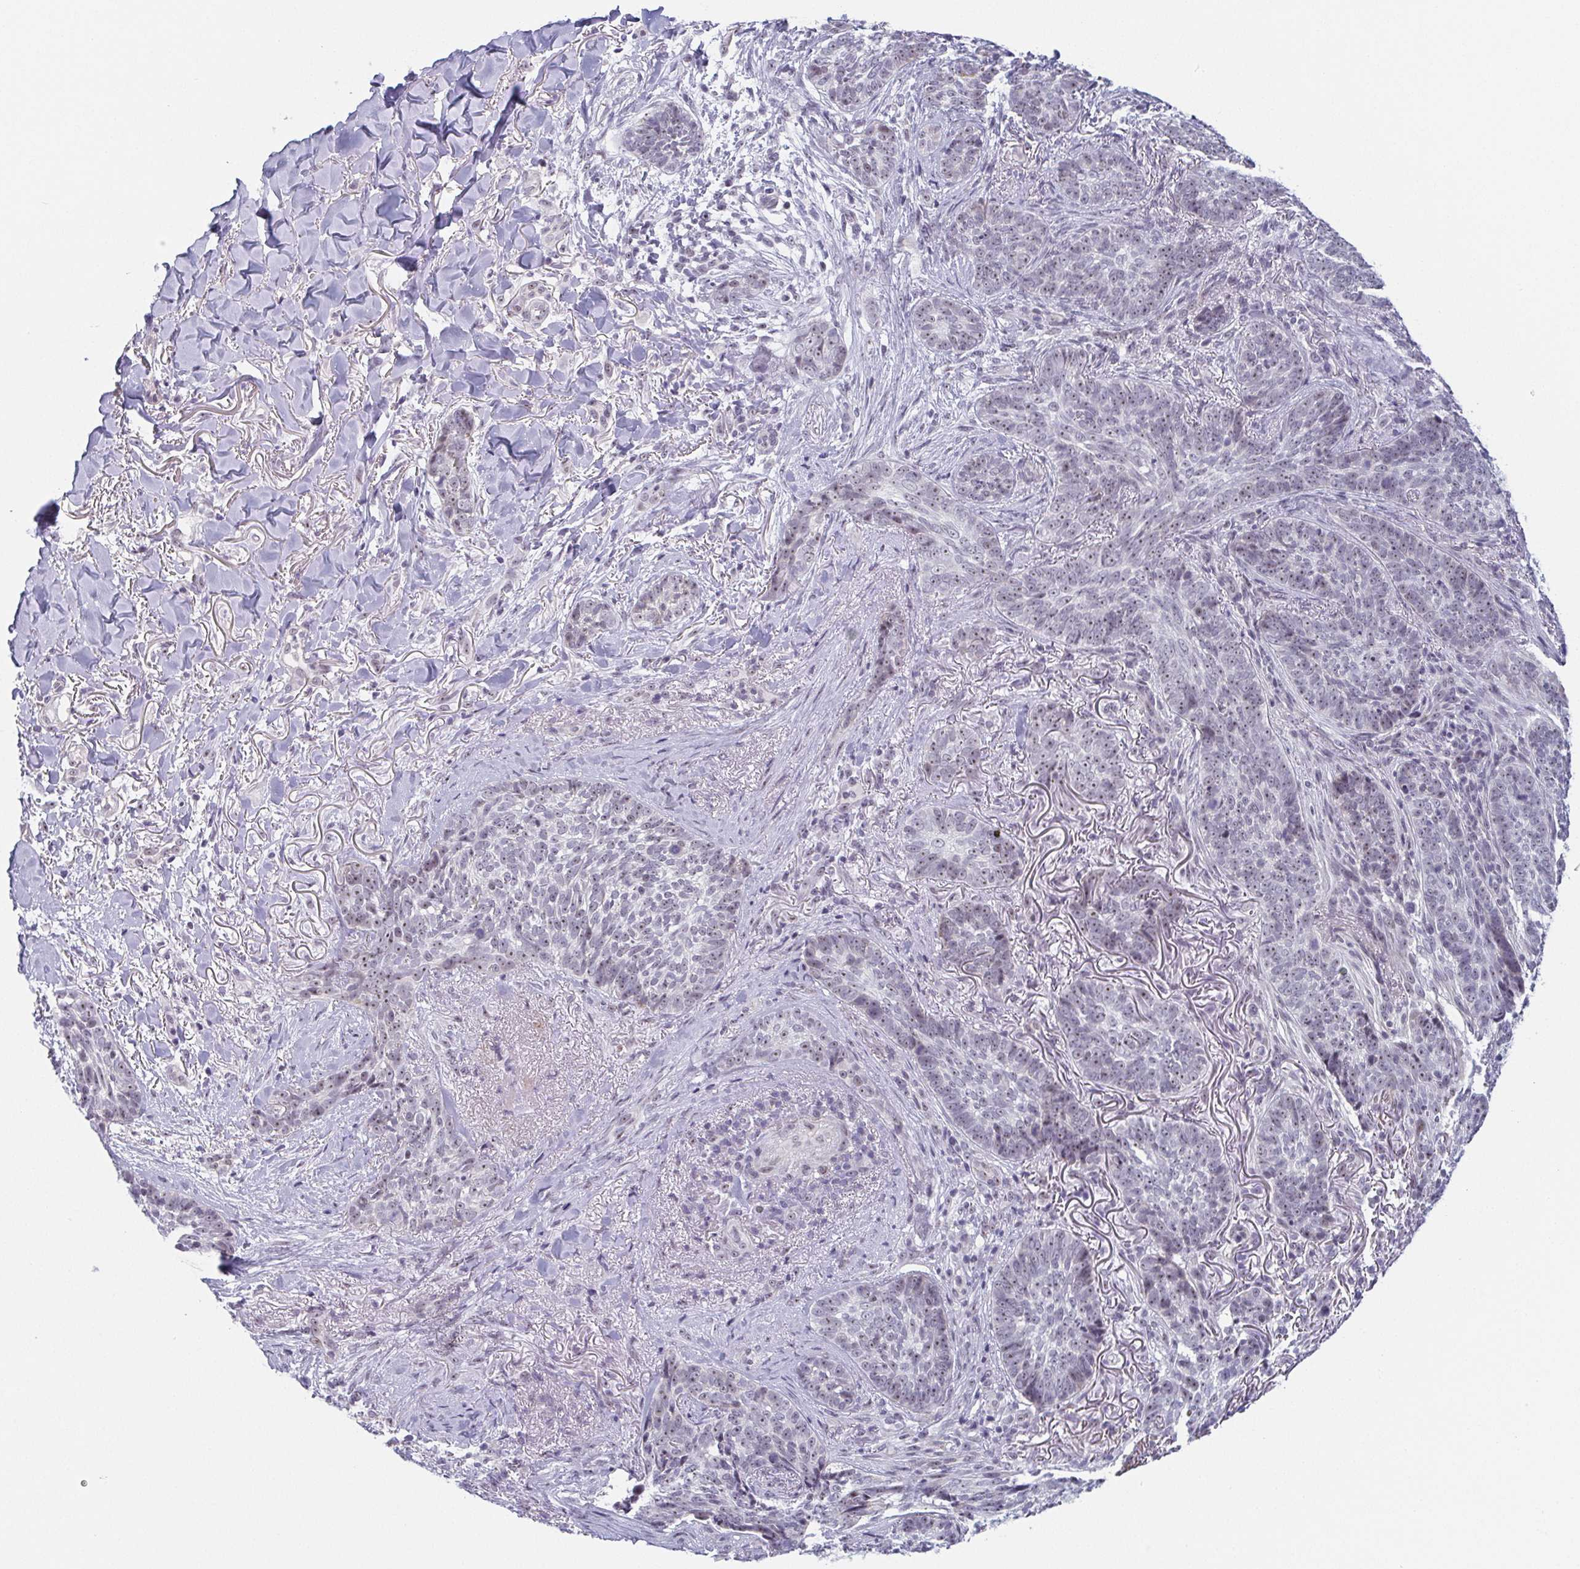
{"staining": {"intensity": "negative", "quantity": "none", "location": "none"}, "tissue": "skin cancer", "cell_type": "Tumor cells", "image_type": "cancer", "snomed": [{"axis": "morphology", "description": "Basal cell carcinoma"}, {"axis": "topography", "description": "Skin"}, {"axis": "topography", "description": "Skin of face"}], "caption": "Immunohistochemistry of skin basal cell carcinoma shows no expression in tumor cells.", "gene": "EXOSC7", "patient": {"sex": "male", "age": 88}}